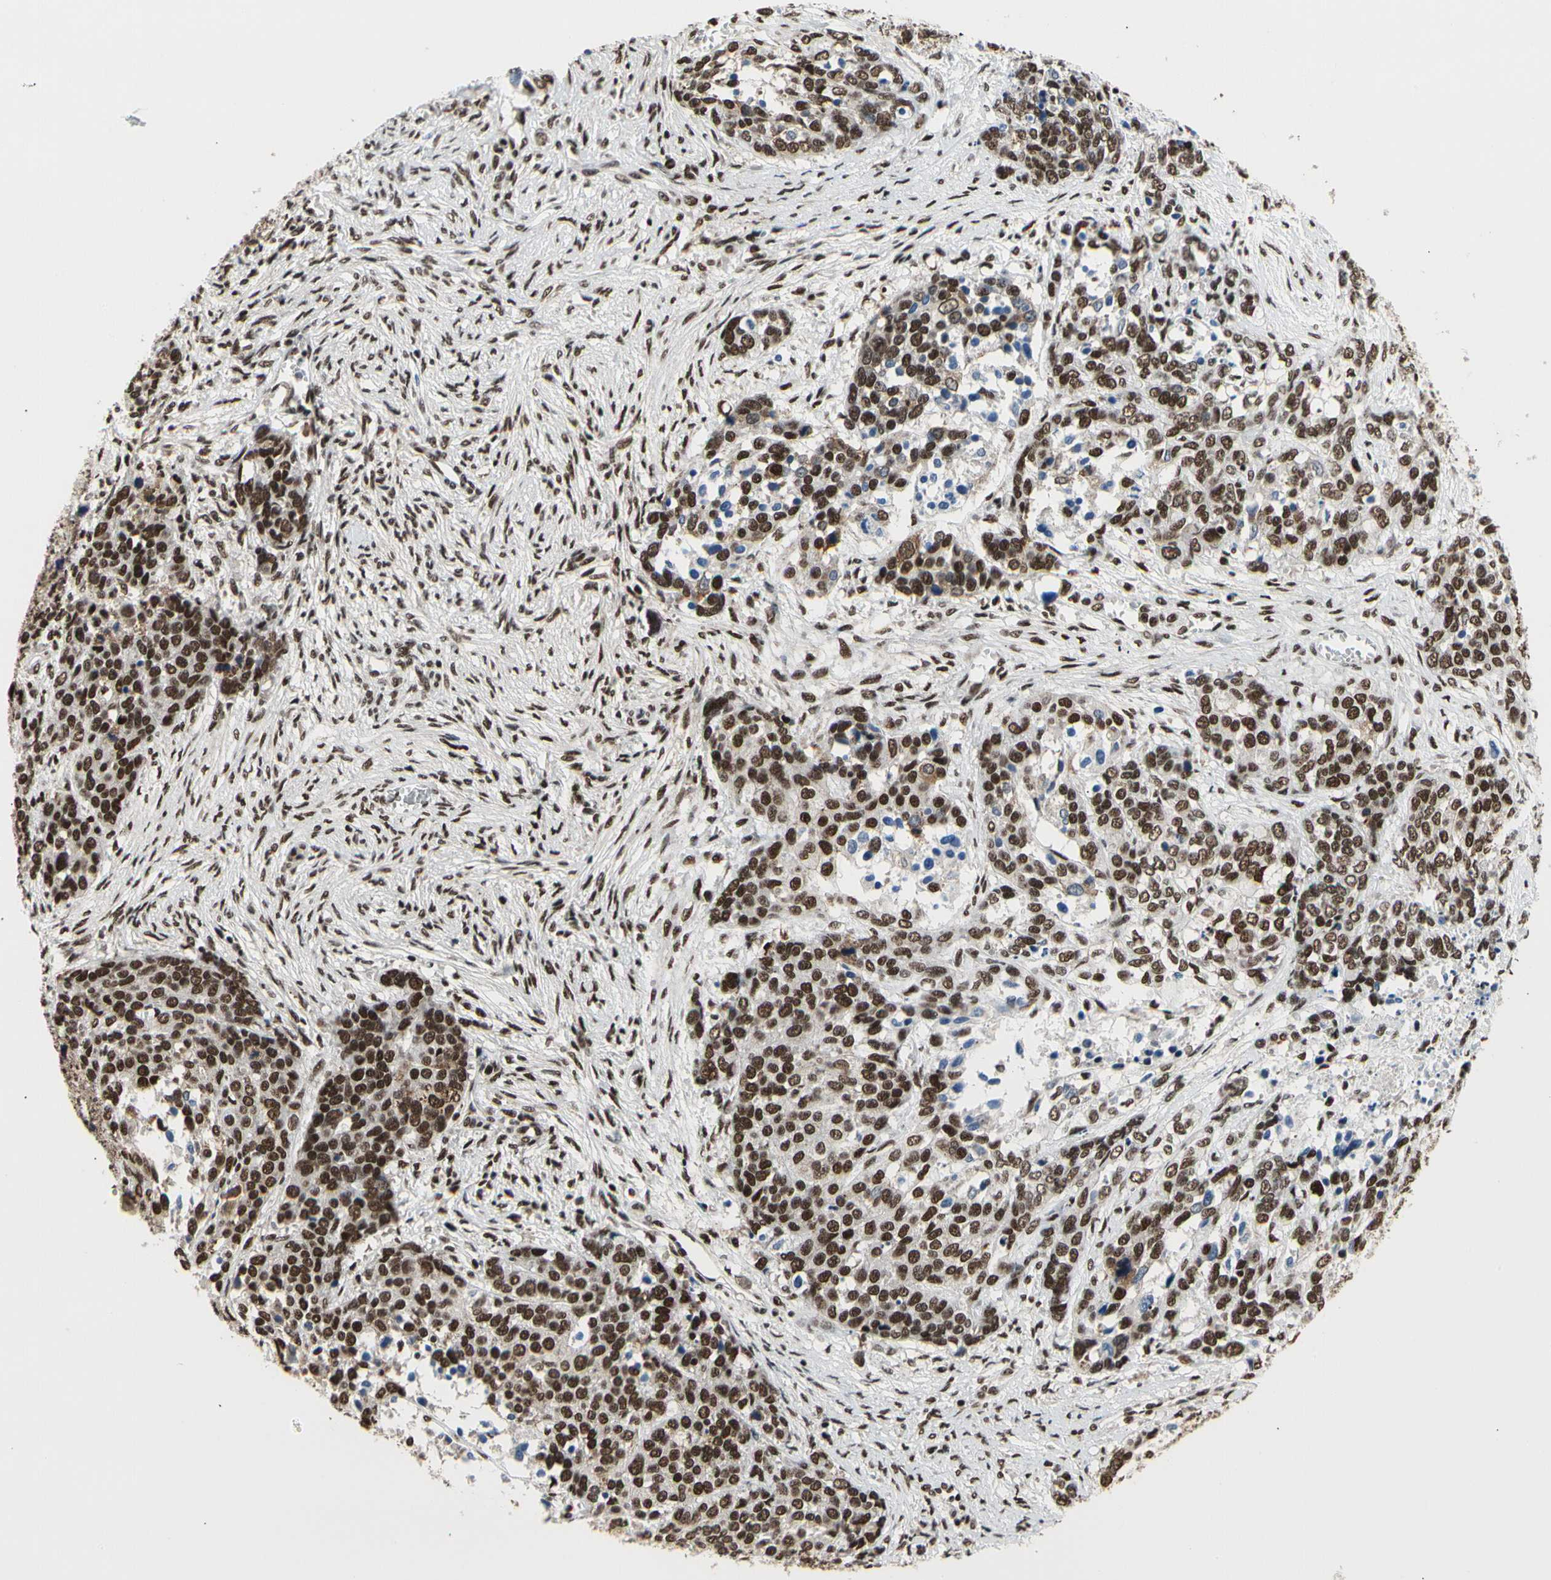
{"staining": {"intensity": "strong", "quantity": ">75%", "location": "nuclear"}, "tissue": "ovarian cancer", "cell_type": "Tumor cells", "image_type": "cancer", "snomed": [{"axis": "morphology", "description": "Cystadenocarcinoma, serous, NOS"}, {"axis": "topography", "description": "Ovary"}], "caption": "Ovarian cancer stained for a protein exhibits strong nuclear positivity in tumor cells.", "gene": "SRSF11", "patient": {"sex": "female", "age": 44}}